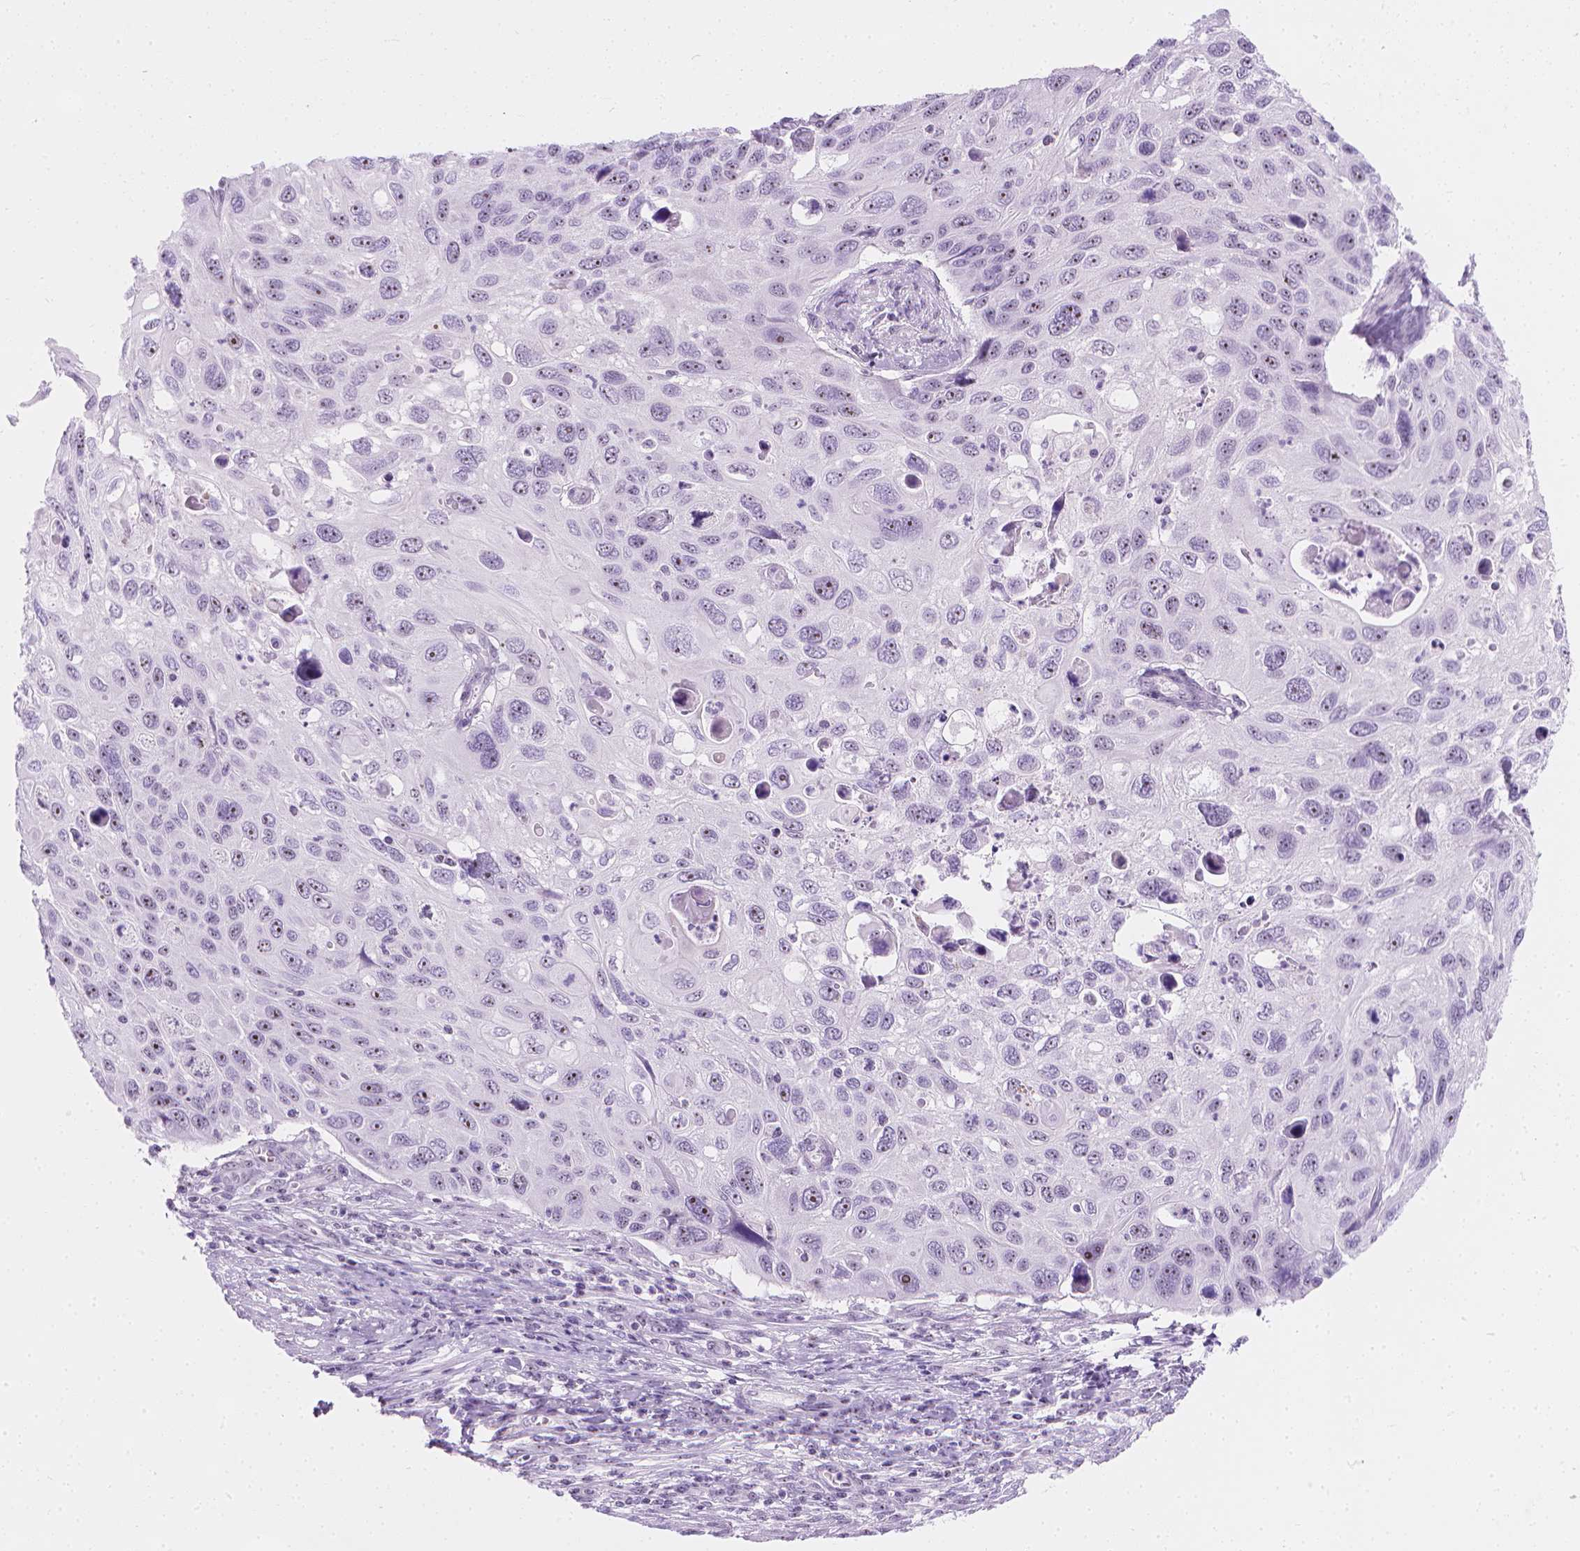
{"staining": {"intensity": "negative", "quantity": "none", "location": "none"}, "tissue": "cervical cancer", "cell_type": "Tumor cells", "image_type": "cancer", "snomed": [{"axis": "morphology", "description": "Squamous cell carcinoma, NOS"}, {"axis": "topography", "description": "Cervix"}], "caption": "Histopathology image shows no protein staining in tumor cells of cervical cancer (squamous cell carcinoma) tissue.", "gene": "NOL7", "patient": {"sex": "female", "age": 70}}